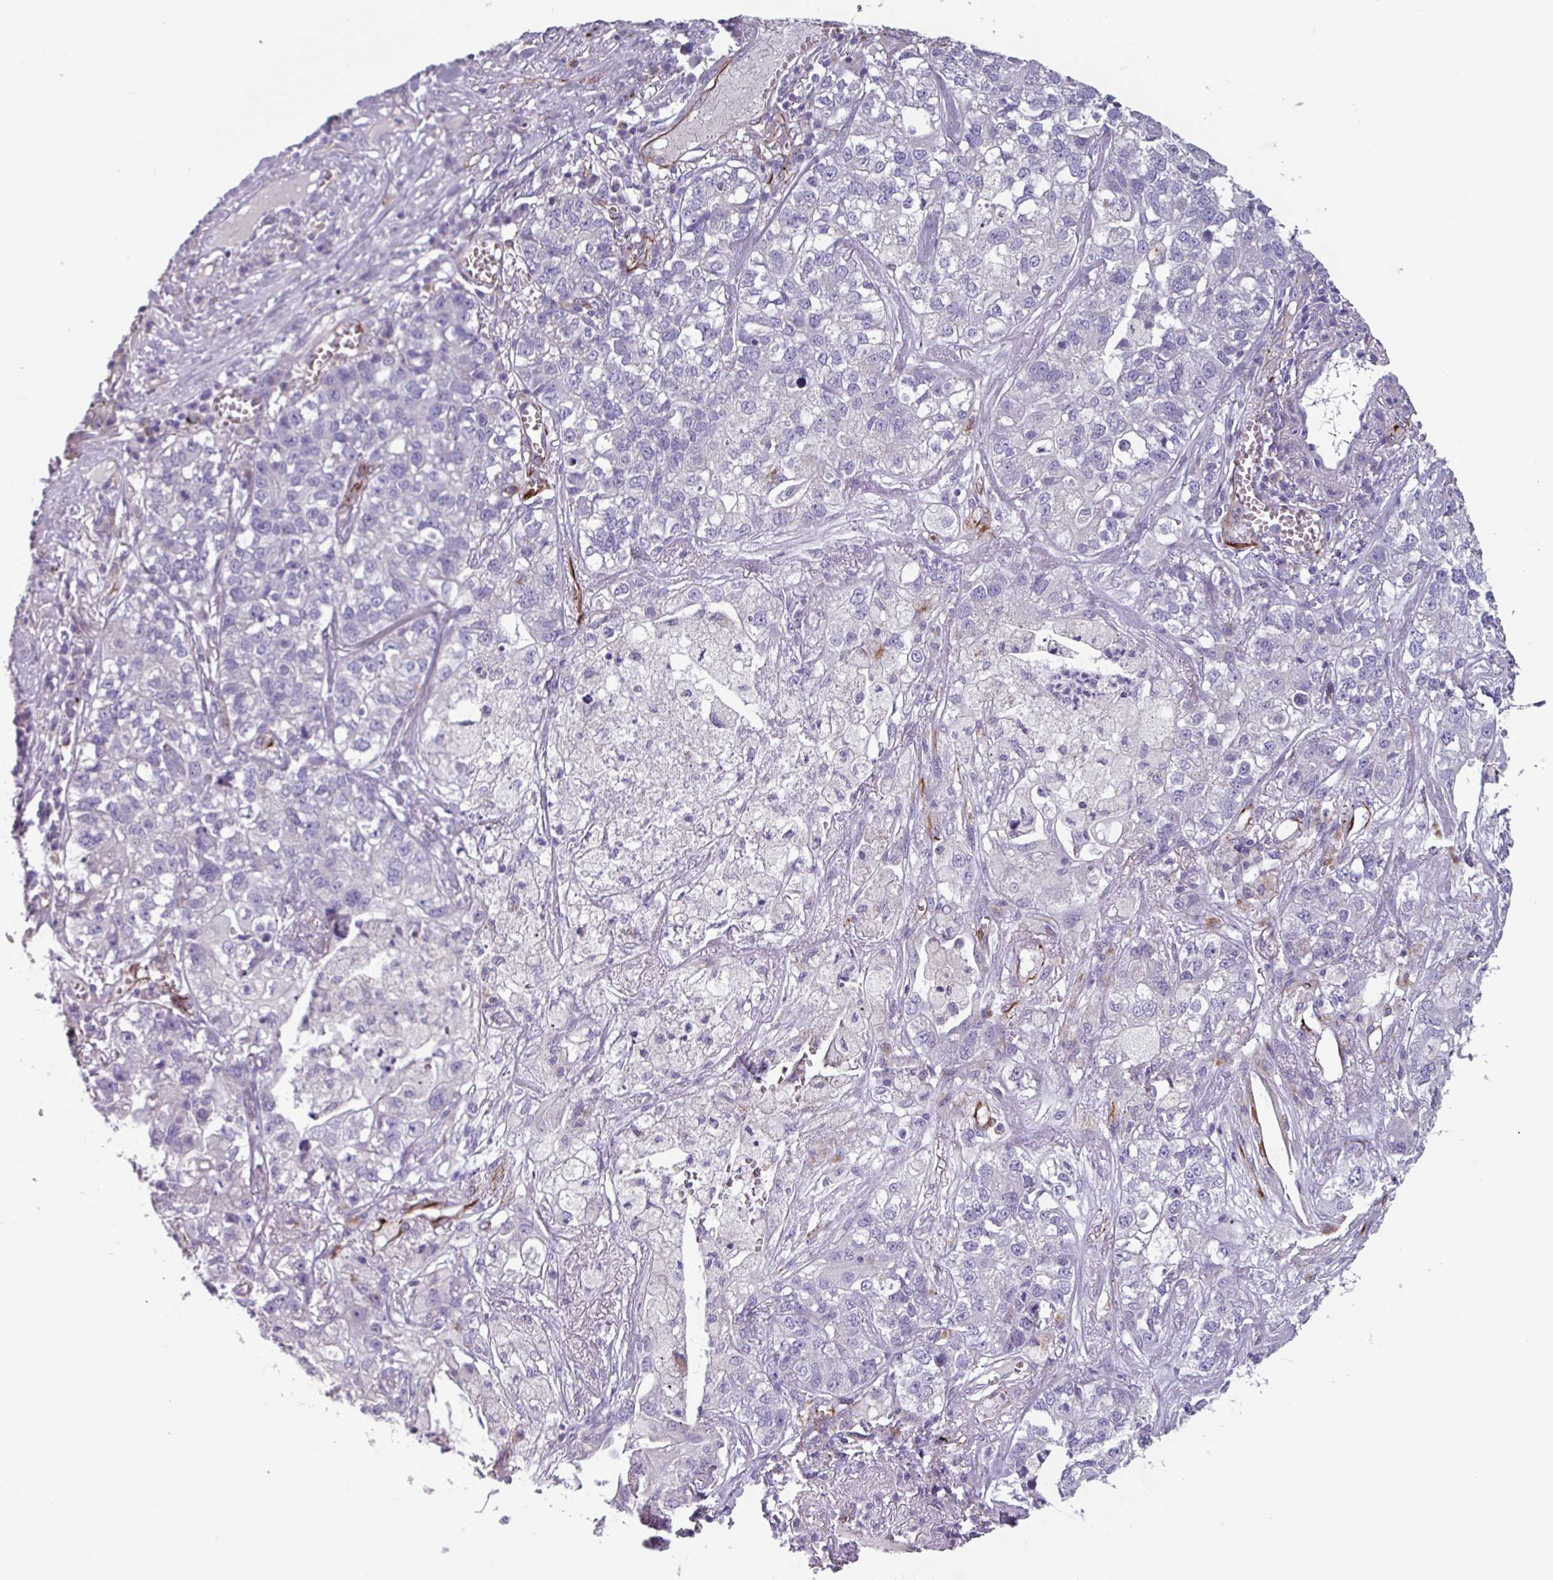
{"staining": {"intensity": "negative", "quantity": "none", "location": "none"}, "tissue": "lung cancer", "cell_type": "Tumor cells", "image_type": "cancer", "snomed": [{"axis": "morphology", "description": "Adenocarcinoma, NOS"}, {"axis": "topography", "description": "Lung"}], "caption": "The histopathology image shows no staining of tumor cells in adenocarcinoma (lung).", "gene": "BTD", "patient": {"sex": "male", "age": 49}}